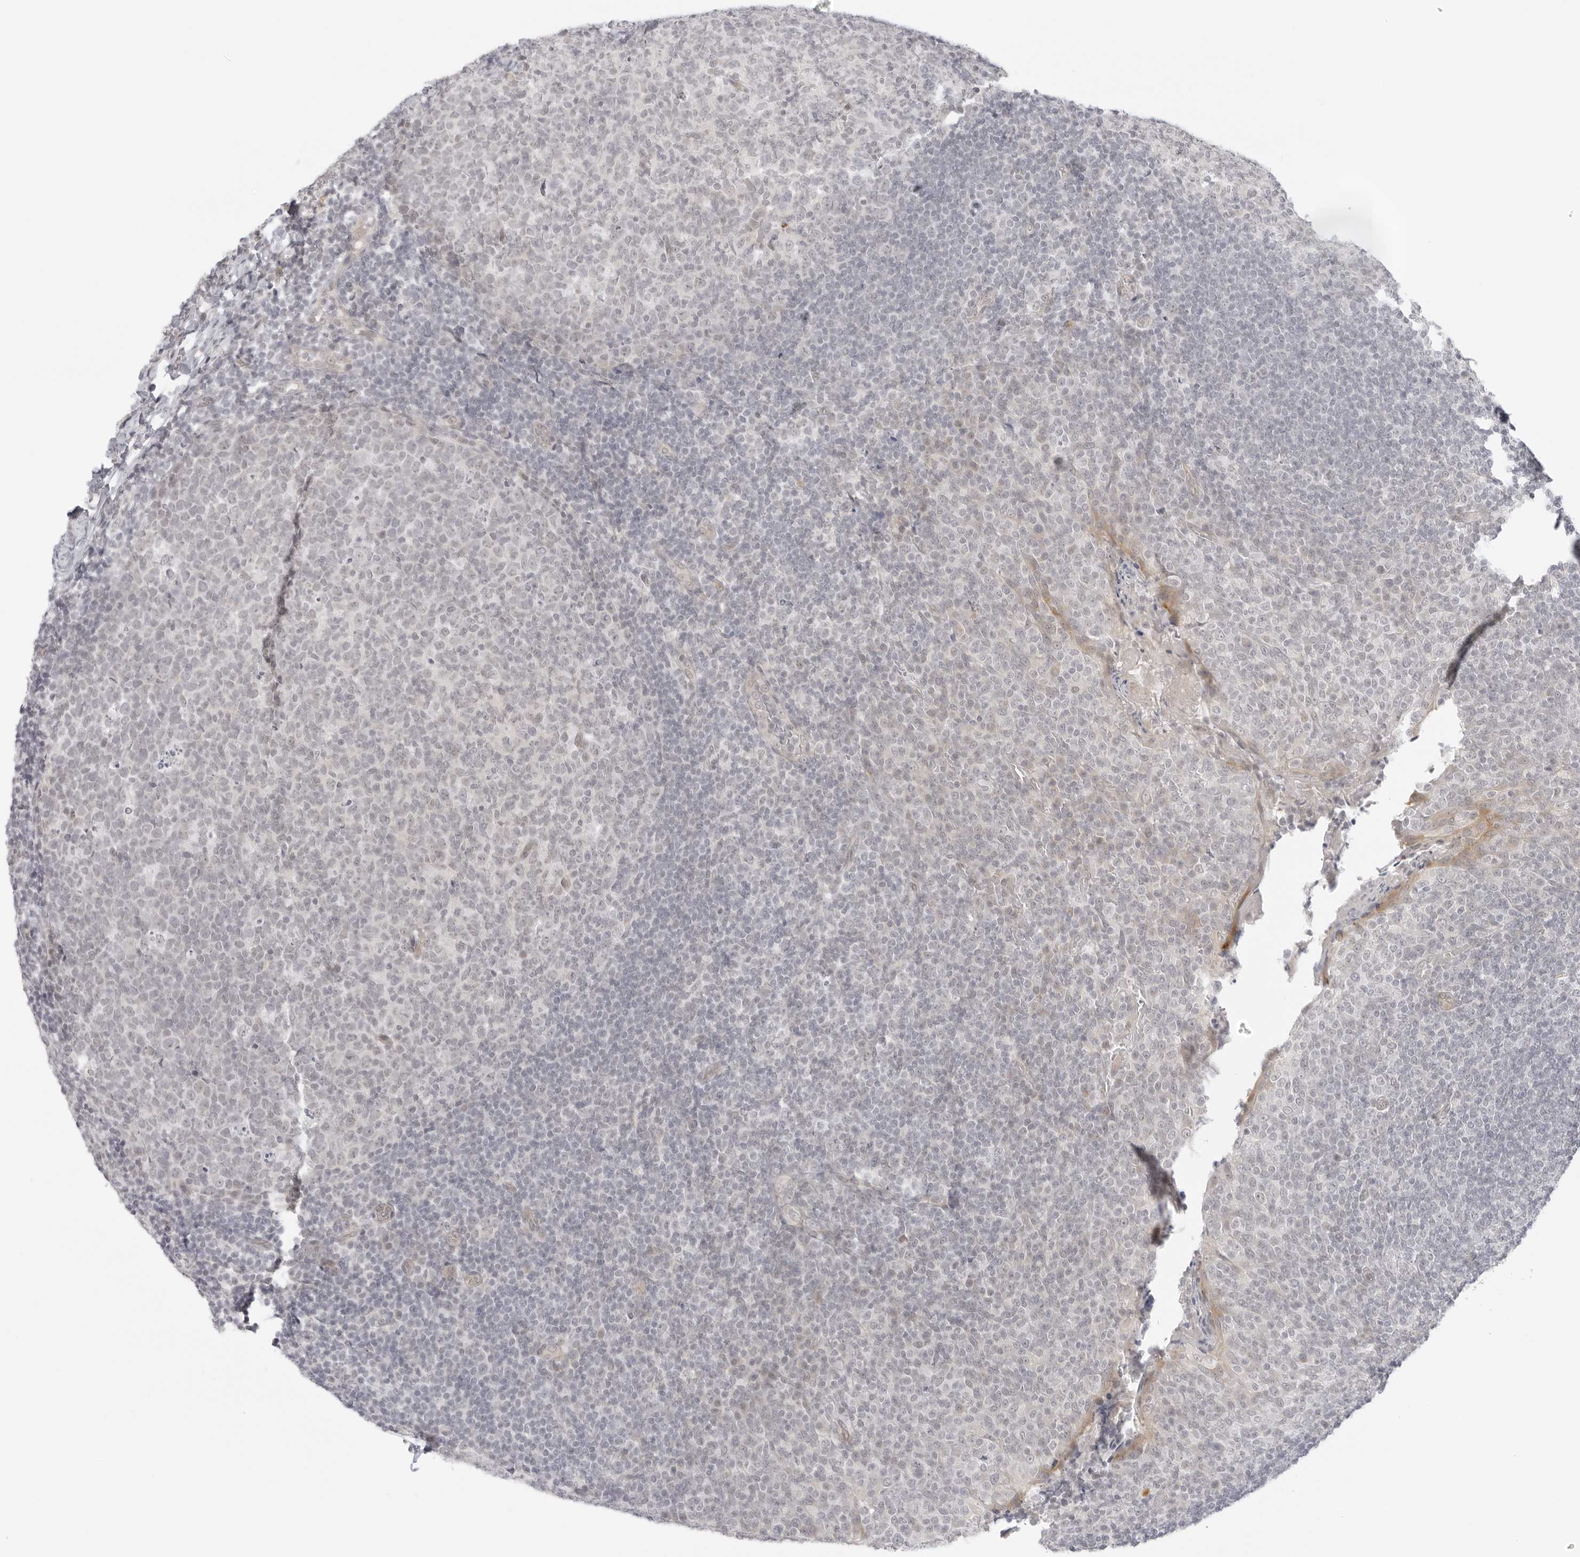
{"staining": {"intensity": "negative", "quantity": "none", "location": "none"}, "tissue": "tonsil", "cell_type": "Germinal center cells", "image_type": "normal", "snomed": [{"axis": "morphology", "description": "Normal tissue, NOS"}, {"axis": "topography", "description": "Tonsil"}], "caption": "Immunohistochemistry micrograph of normal tonsil stained for a protein (brown), which demonstrates no expression in germinal center cells.", "gene": "MED18", "patient": {"sex": "female", "age": 19}}